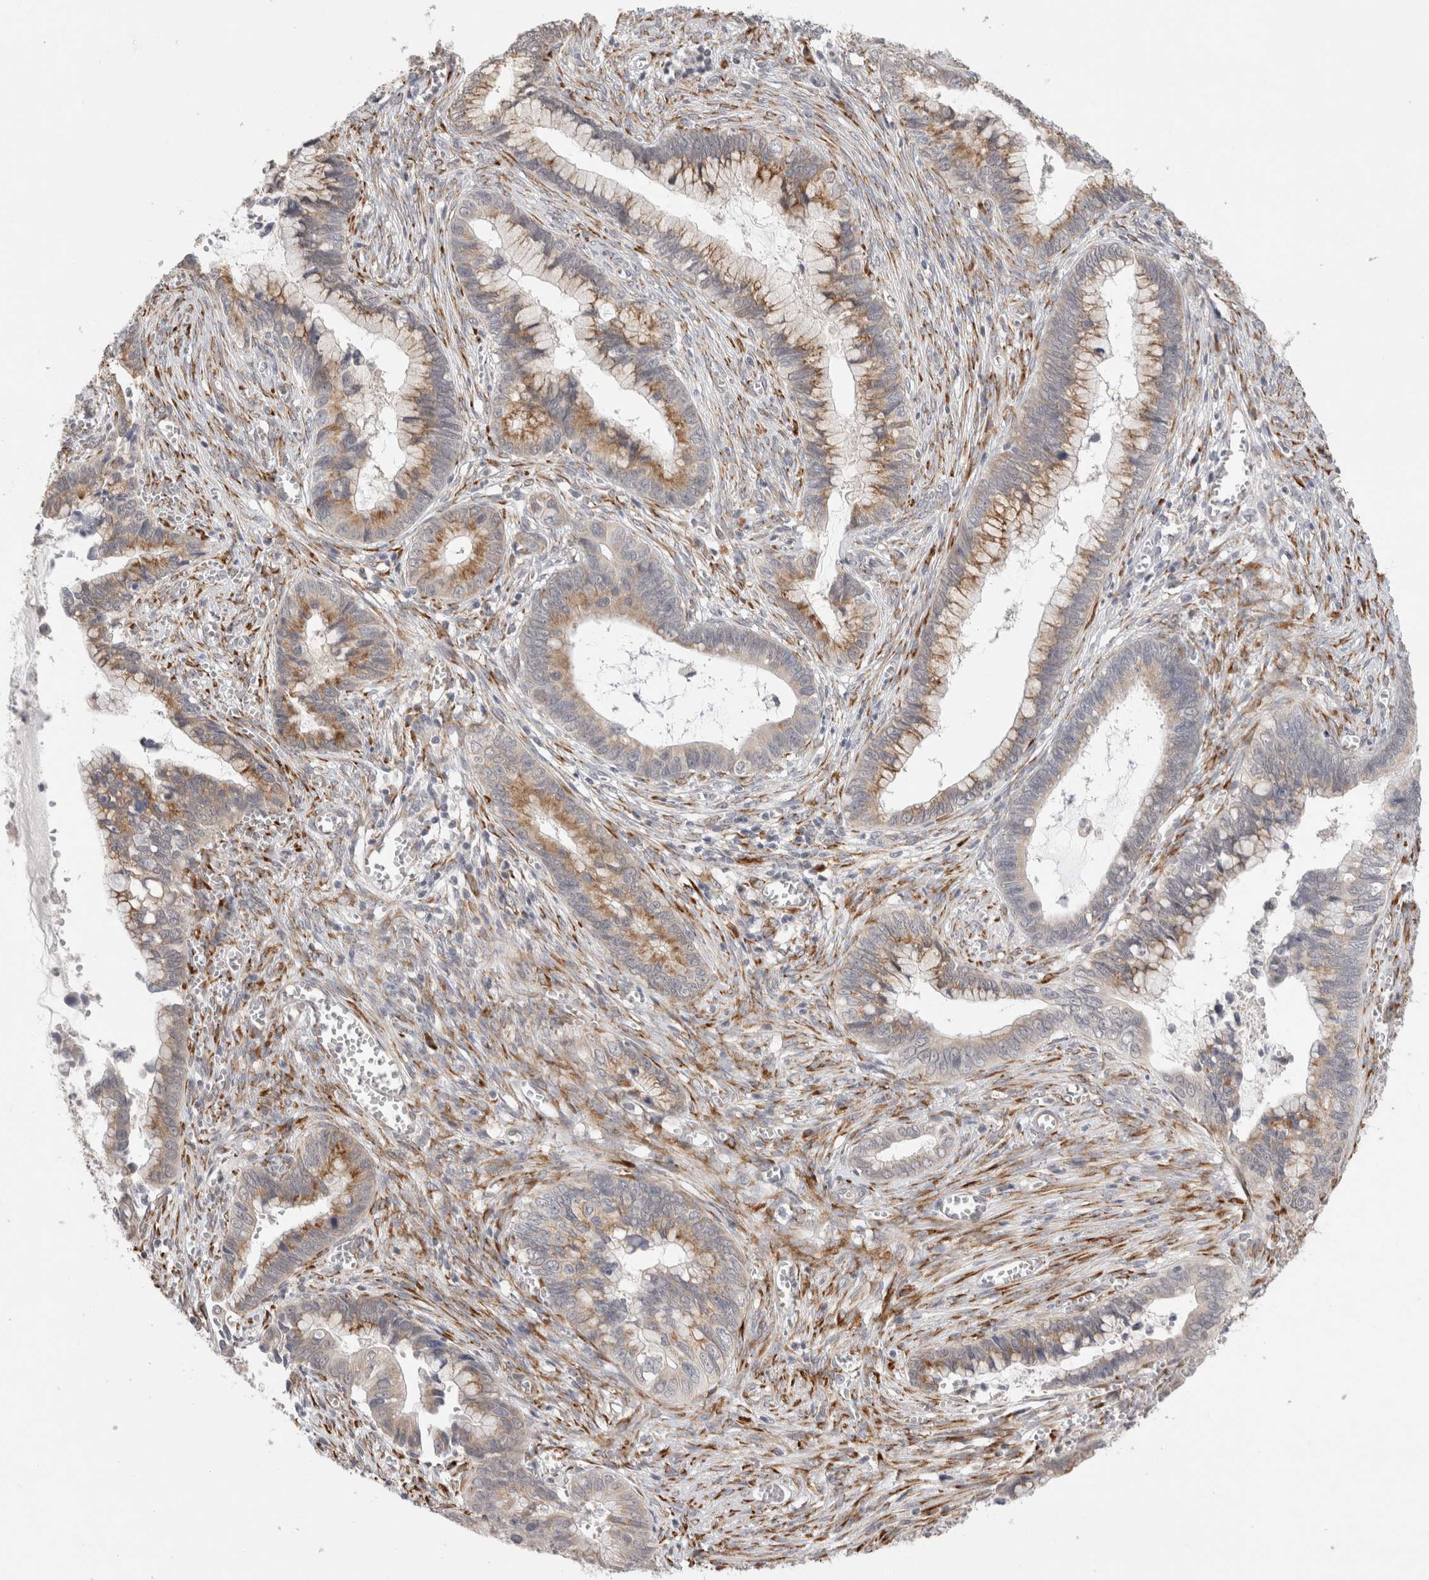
{"staining": {"intensity": "moderate", "quantity": ">75%", "location": "cytoplasmic/membranous"}, "tissue": "cervical cancer", "cell_type": "Tumor cells", "image_type": "cancer", "snomed": [{"axis": "morphology", "description": "Adenocarcinoma, NOS"}, {"axis": "topography", "description": "Cervix"}], "caption": "This image demonstrates immunohistochemistry (IHC) staining of adenocarcinoma (cervical), with medium moderate cytoplasmic/membranous positivity in approximately >75% of tumor cells.", "gene": "HDLBP", "patient": {"sex": "female", "age": 44}}